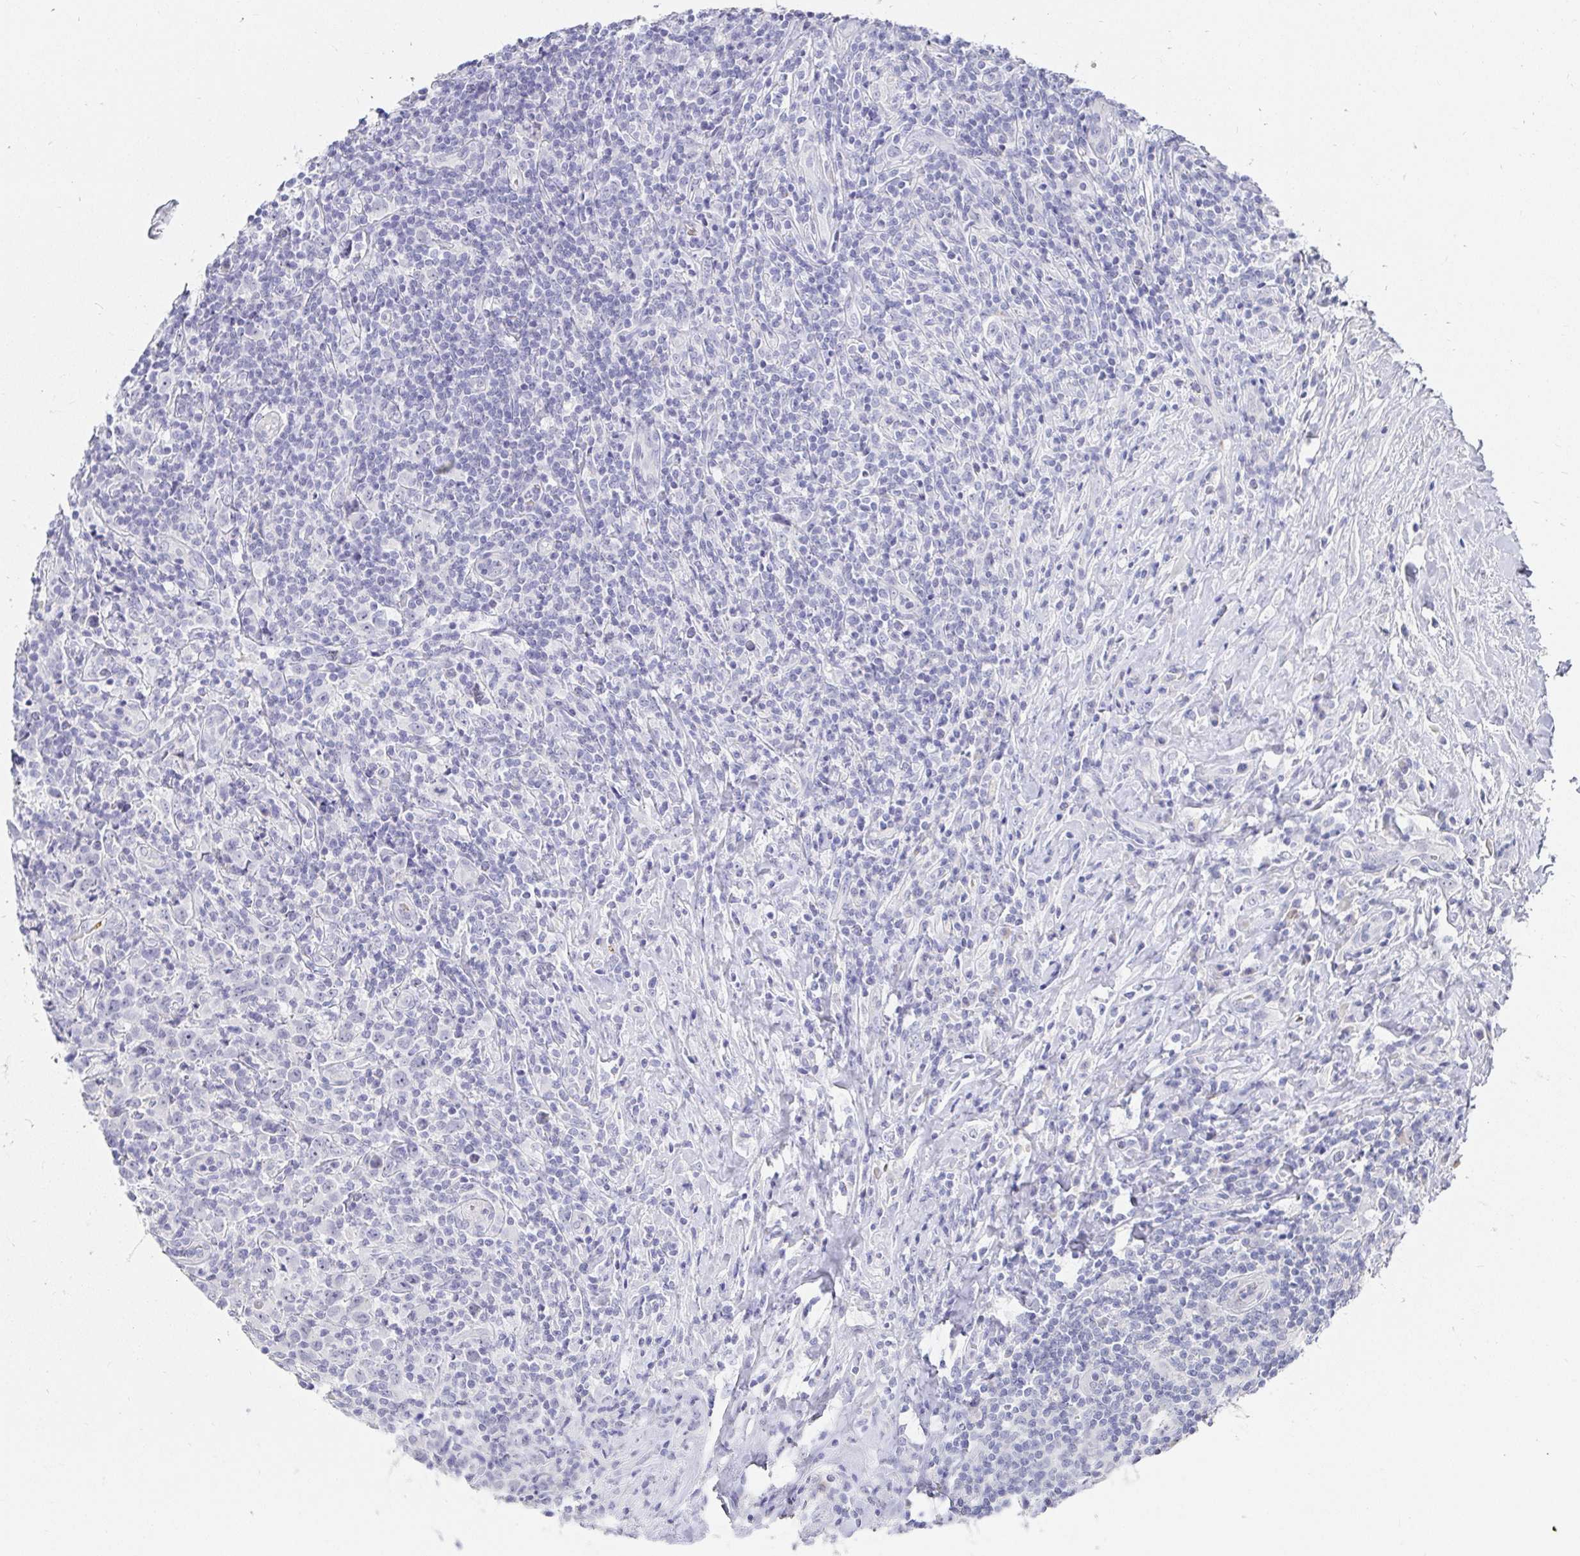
{"staining": {"intensity": "negative", "quantity": "none", "location": "none"}, "tissue": "lymphoma", "cell_type": "Tumor cells", "image_type": "cancer", "snomed": [{"axis": "morphology", "description": "Hodgkin's disease, NOS"}, {"axis": "topography", "description": "Lymph node"}], "caption": "High power microscopy image of an immunohistochemistry (IHC) micrograph of lymphoma, revealing no significant expression in tumor cells. The staining was performed using DAB (3,3'-diaminobenzidine) to visualize the protein expression in brown, while the nuclei were stained in blue with hematoxylin (Magnification: 20x).", "gene": "FGF21", "patient": {"sex": "female", "age": 18}}